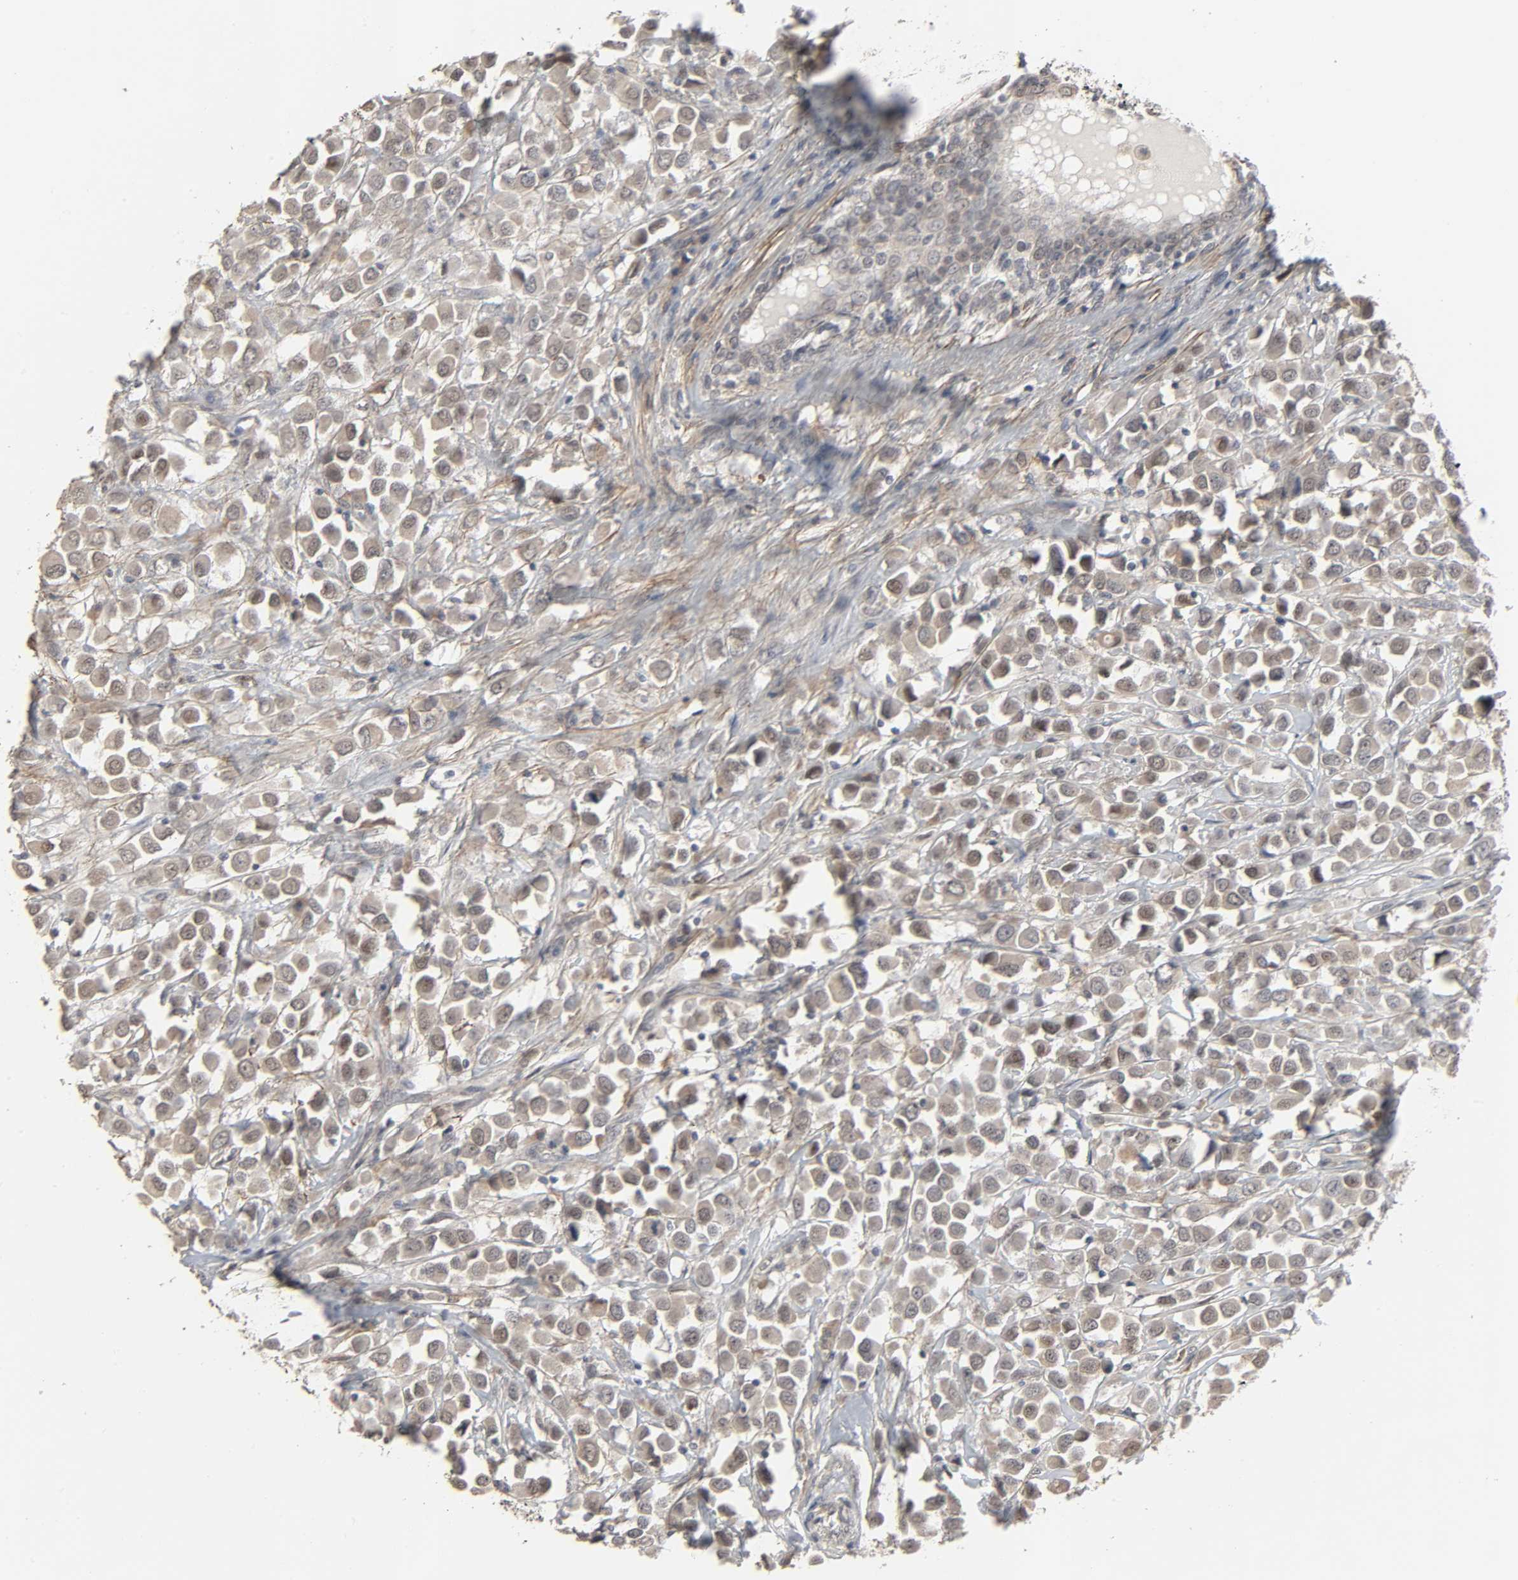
{"staining": {"intensity": "weak", "quantity": "<25%", "location": "cytoplasmic/membranous"}, "tissue": "breast cancer", "cell_type": "Tumor cells", "image_type": "cancer", "snomed": [{"axis": "morphology", "description": "Duct carcinoma"}, {"axis": "topography", "description": "Breast"}], "caption": "Tumor cells show no significant staining in breast cancer (infiltrating ductal carcinoma).", "gene": "ZNF222", "patient": {"sex": "female", "age": 61}}